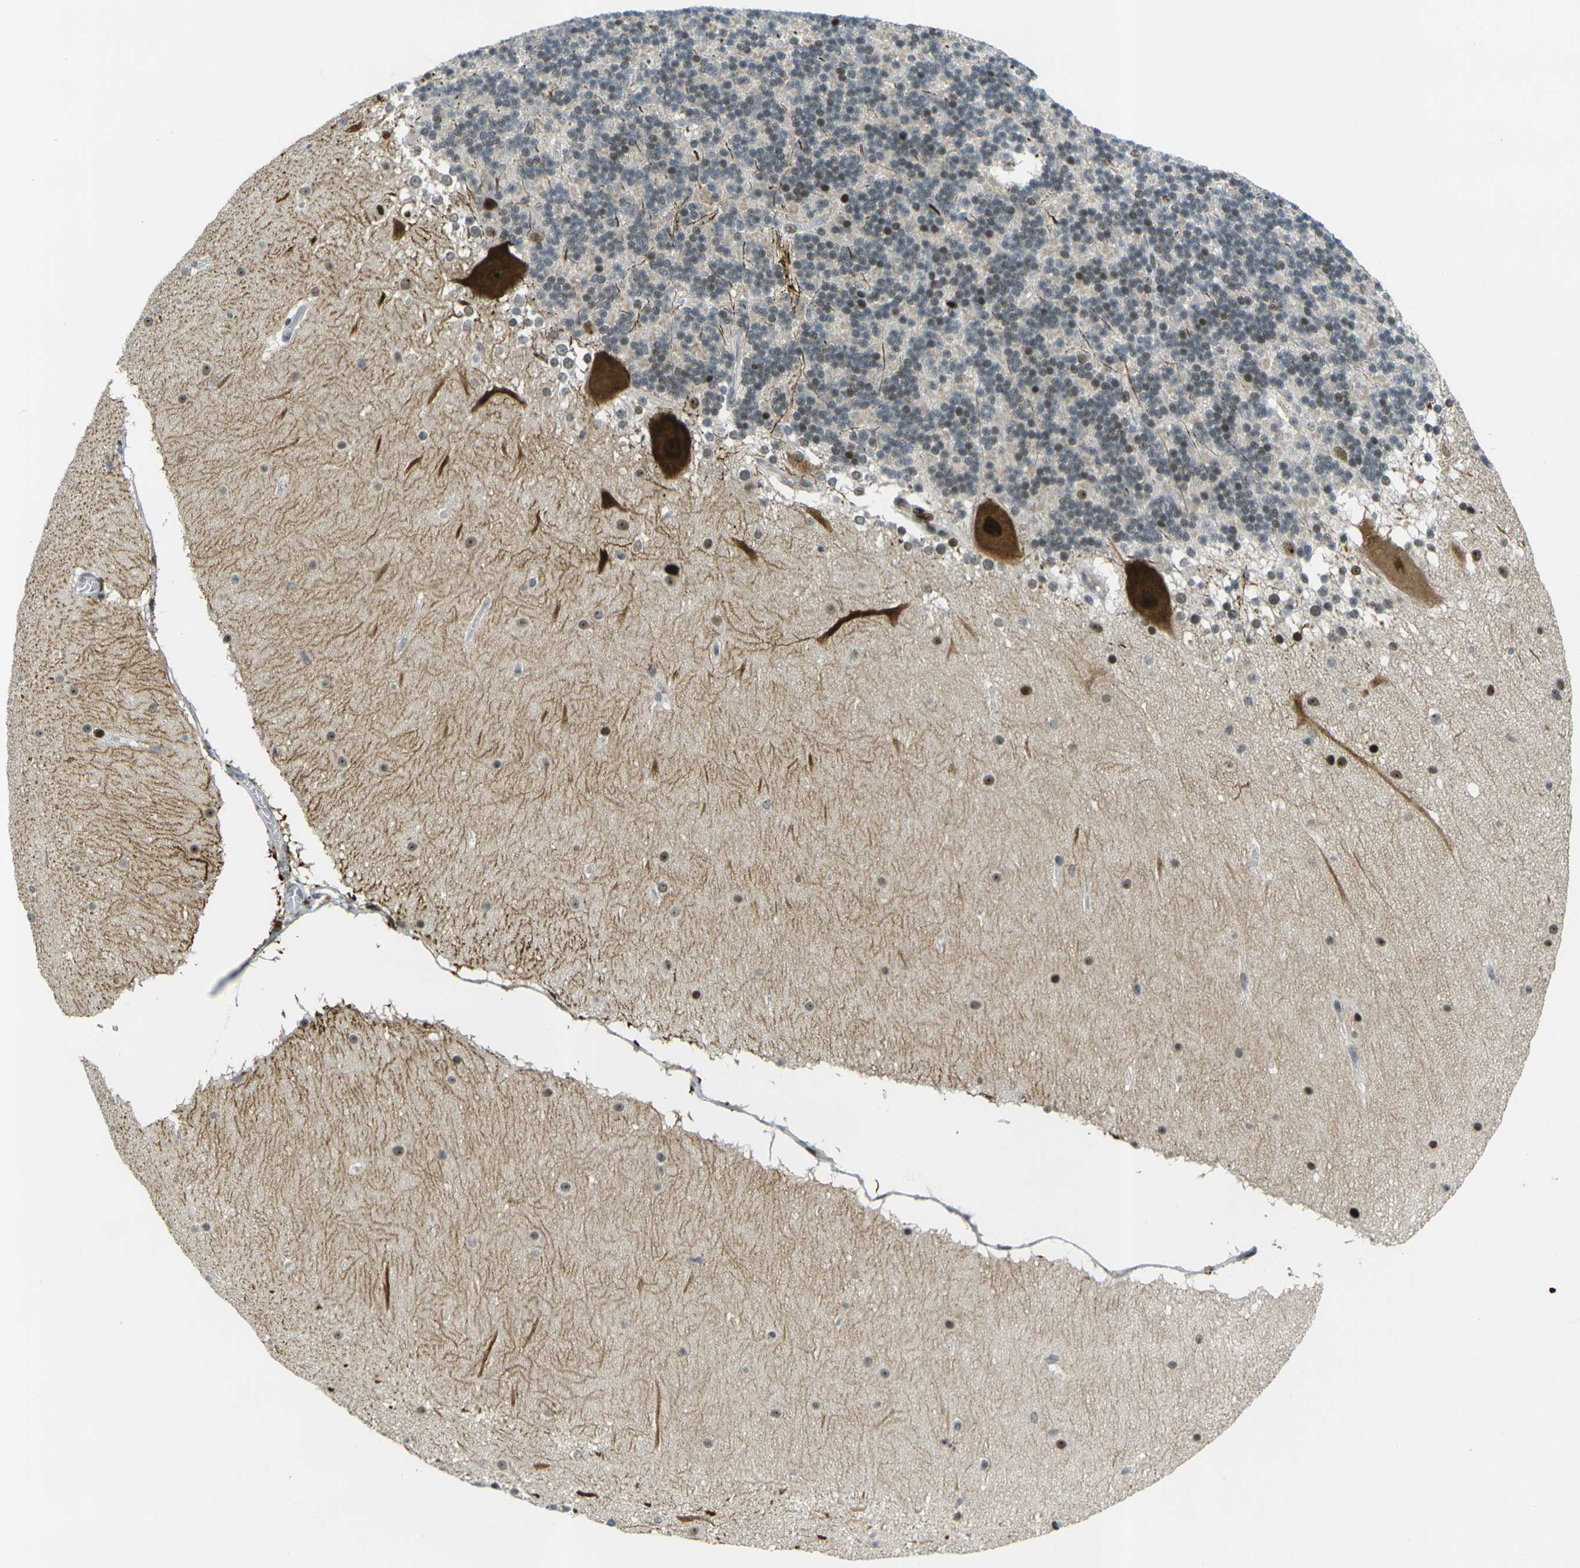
{"staining": {"intensity": "moderate", "quantity": "<25%", "location": "nuclear"}, "tissue": "cerebellum", "cell_type": "Cells in granular layer", "image_type": "normal", "snomed": [{"axis": "morphology", "description": "Normal tissue, NOS"}, {"axis": "topography", "description": "Cerebellum"}], "caption": "A brown stain shows moderate nuclear staining of a protein in cells in granular layer of normal human cerebellum.", "gene": "UBE2C", "patient": {"sex": "female", "age": 19}}